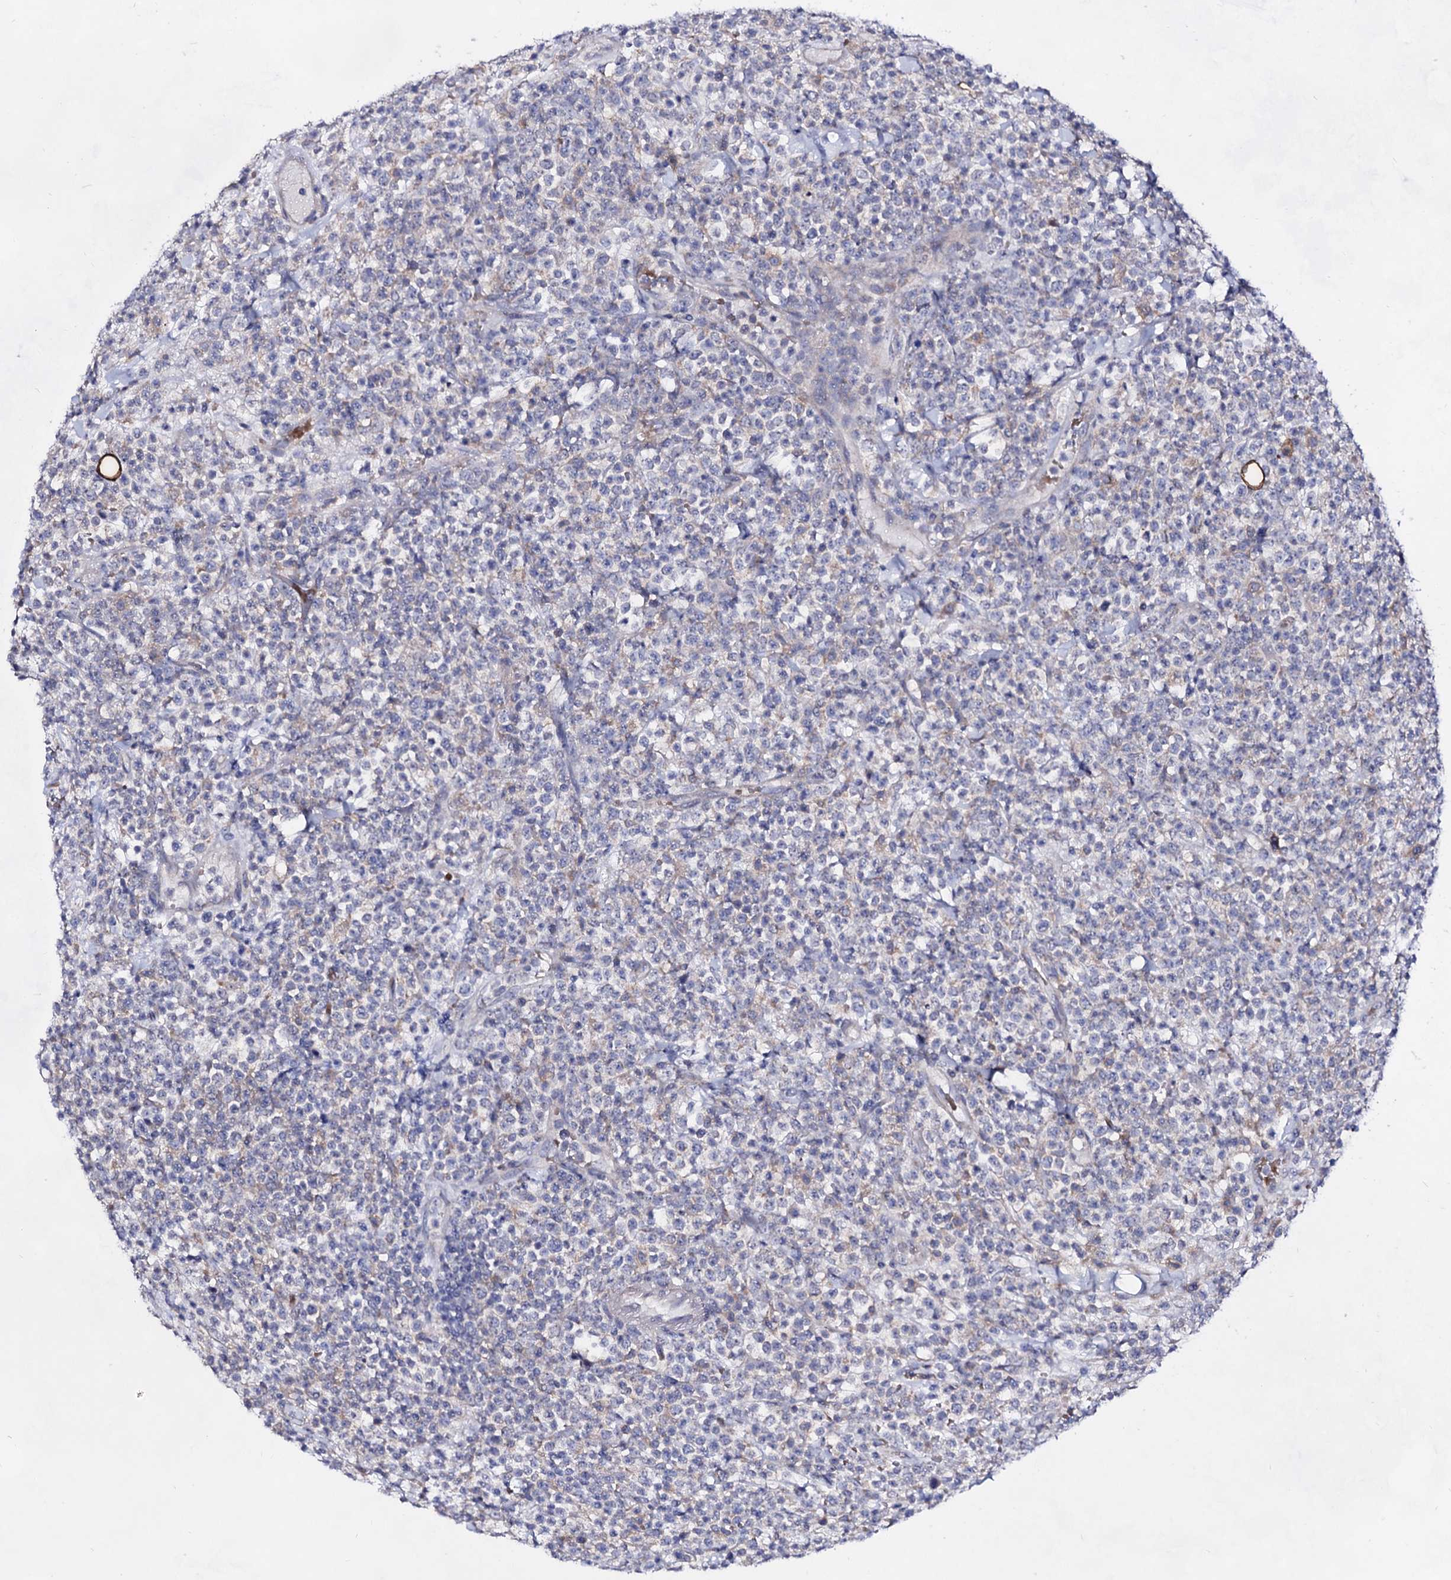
{"staining": {"intensity": "negative", "quantity": "none", "location": "none"}, "tissue": "lymphoma", "cell_type": "Tumor cells", "image_type": "cancer", "snomed": [{"axis": "morphology", "description": "Malignant lymphoma, non-Hodgkin's type, High grade"}, {"axis": "topography", "description": "Colon"}], "caption": "High-grade malignant lymphoma, non-Hodgkin's type stained for a protein using immunohistochemistry (IHC) displays no expression tumor cells.", "gene": "PLIN1", "patient": {"sex": "female", "age": 53}}